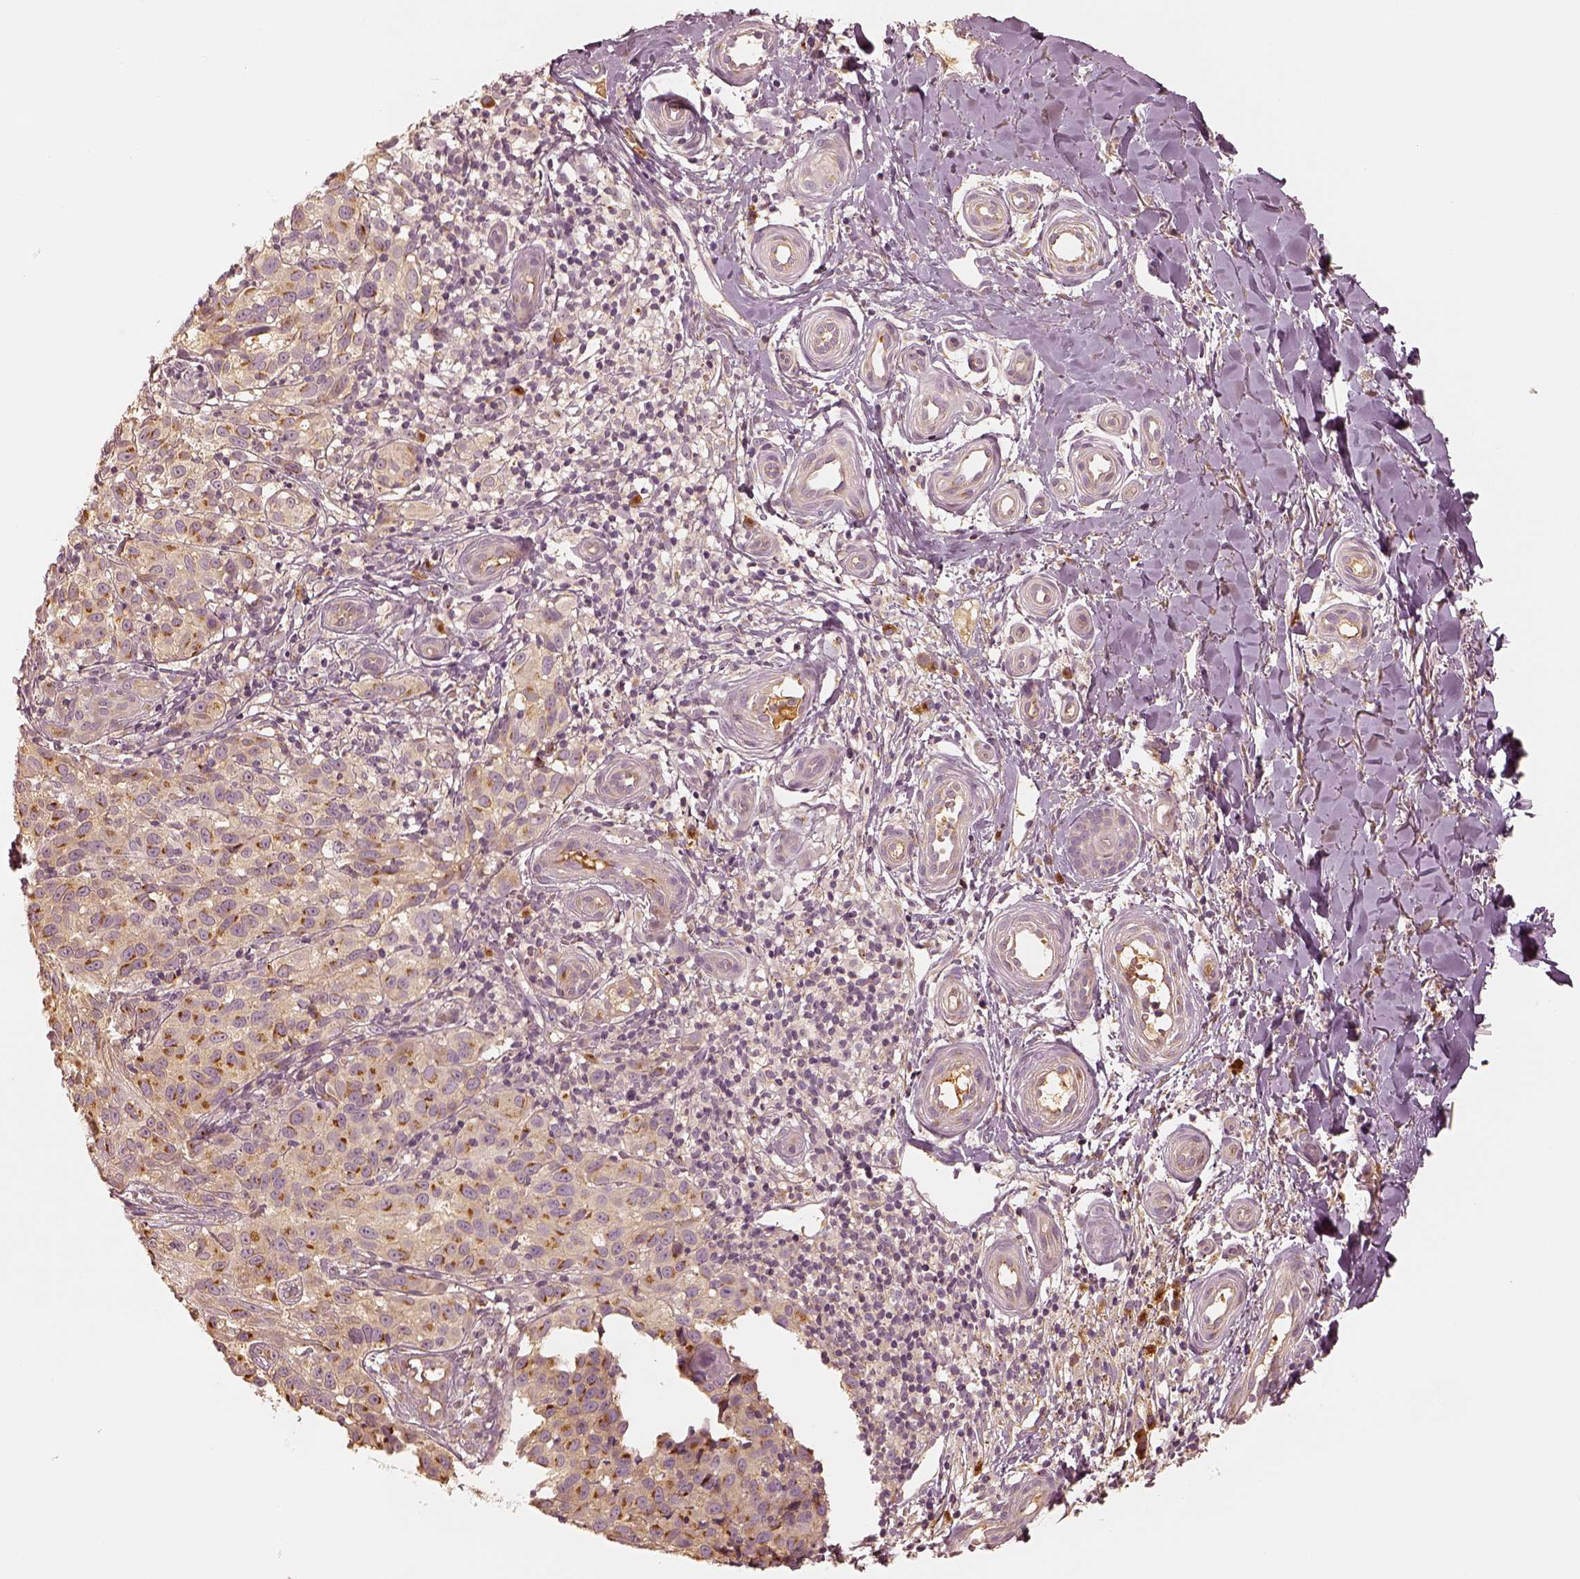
{"staining": {"intensity": "moderate", "quantity": "25%-75%", "location": "cytoplasmic/membranous"}, "tissue": "melanoma", "cell_type": "Tumor cells", "image_type": "cancer", "snomed": [{"axis": "morphology", "description": "Malignant melanoma, NOS"}, {"axis": "topography", "description": "Skin"}], "caption": "Melanoma stained with immunohistochemistry reveals moderate cytoplasmic/membranous positivity in about 25%-75% of tumor cells. (Stains: DAB in brown, nuclei in blue, Microscopy: brightfield microscopy at high magnification).", "gene": "GORASP2", "patient": {"sex": "female", "age": 53}}